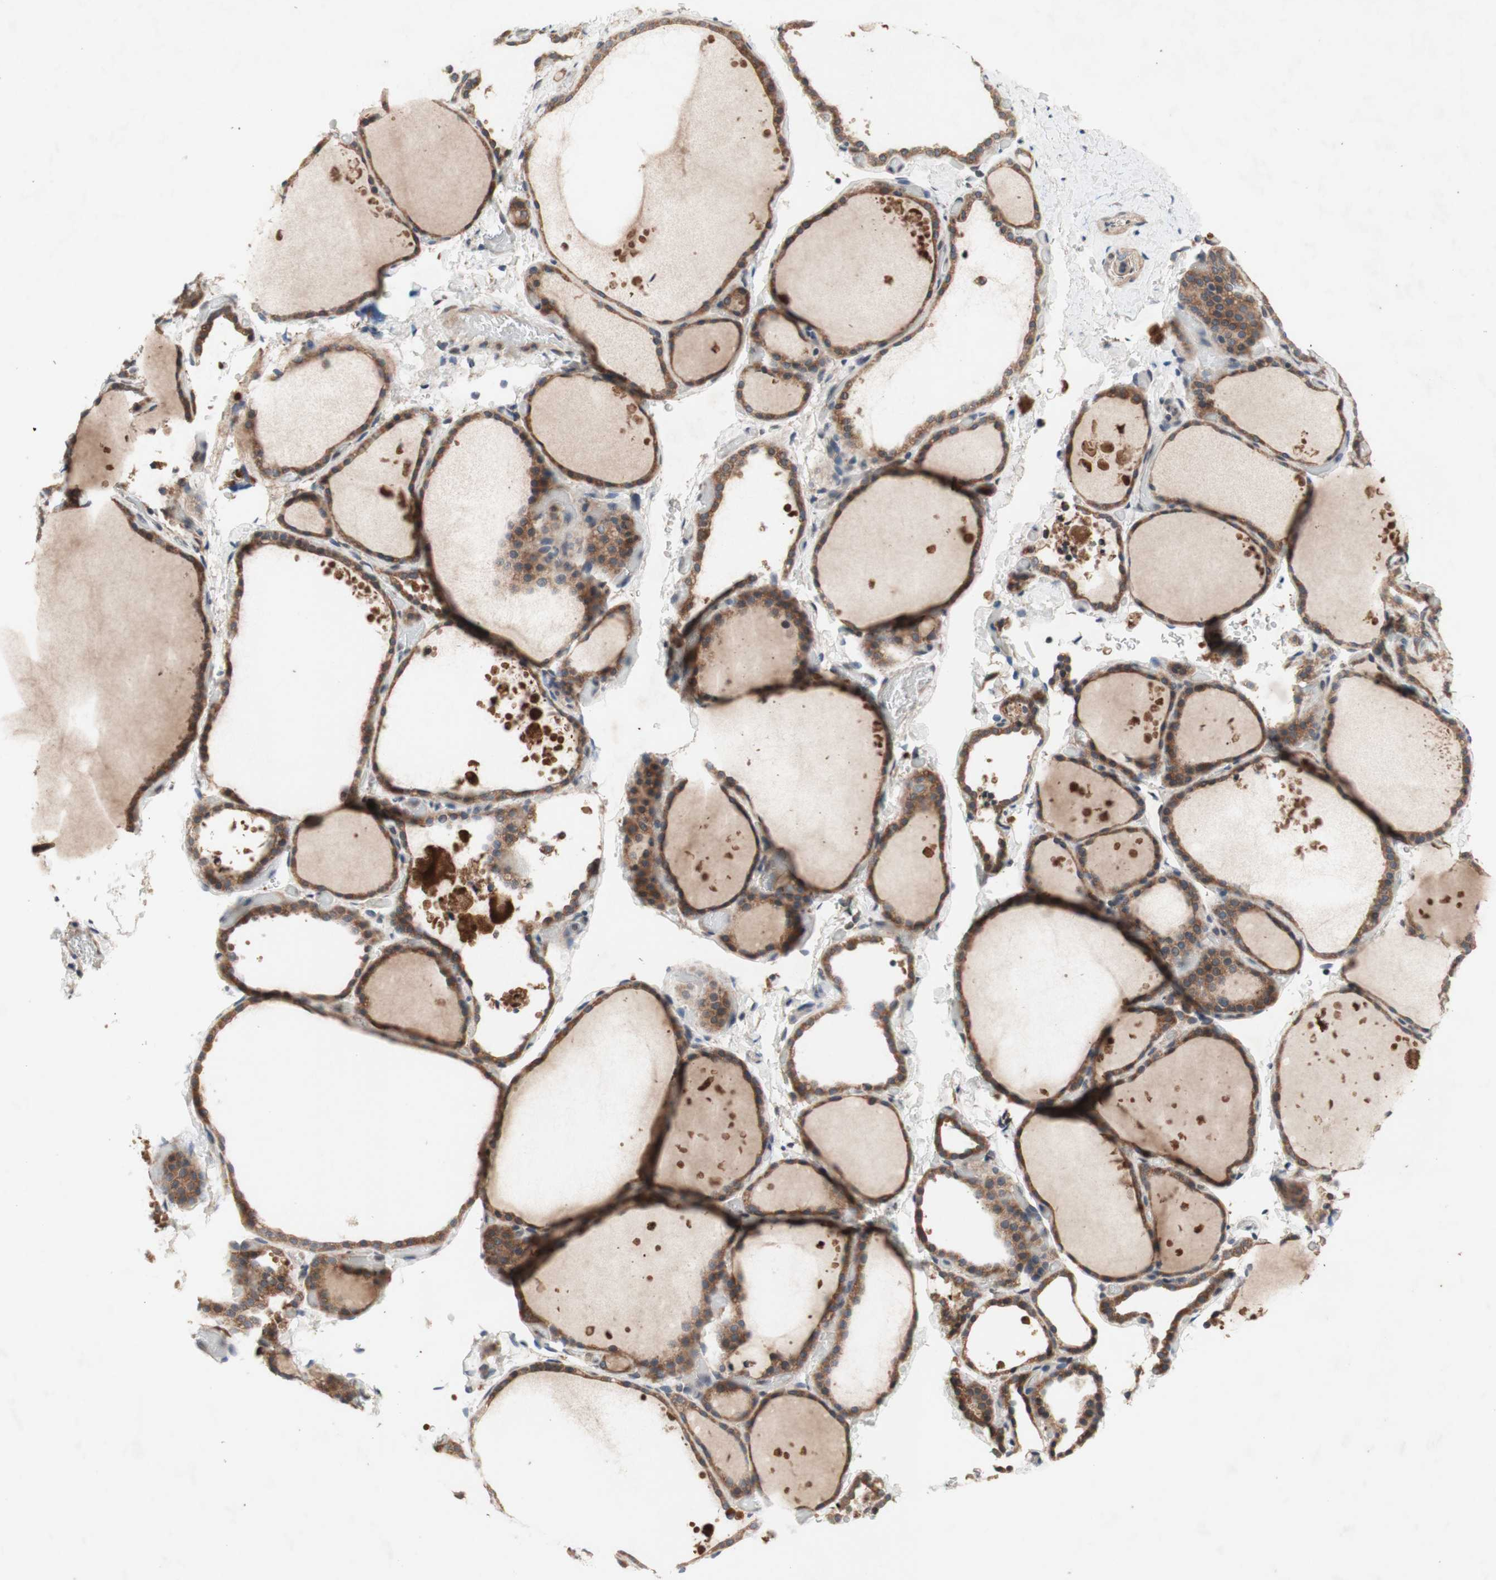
{"staining": {"intensity": "strong", "quantity": ">75%", "location": "cytoplasmic/membranous"}, "tissue": "thyroid gland", "cell_type": "Glandular cells", "image_type": "normal", "snomed": [{"axis": "morphology", "description": "Normal tissue, NOS"}, {"axis": "topography", "description": "Thyroid gland"}], "caption": "IHC micrograph of normal thyroid gland stained for a protein (brown), which reveals high levels of strong cytoplasmic/membranous expression in approximately >75% of glandular cells.", "gene": "DDOST", "patient": {"sex": "female", "age": 44}}